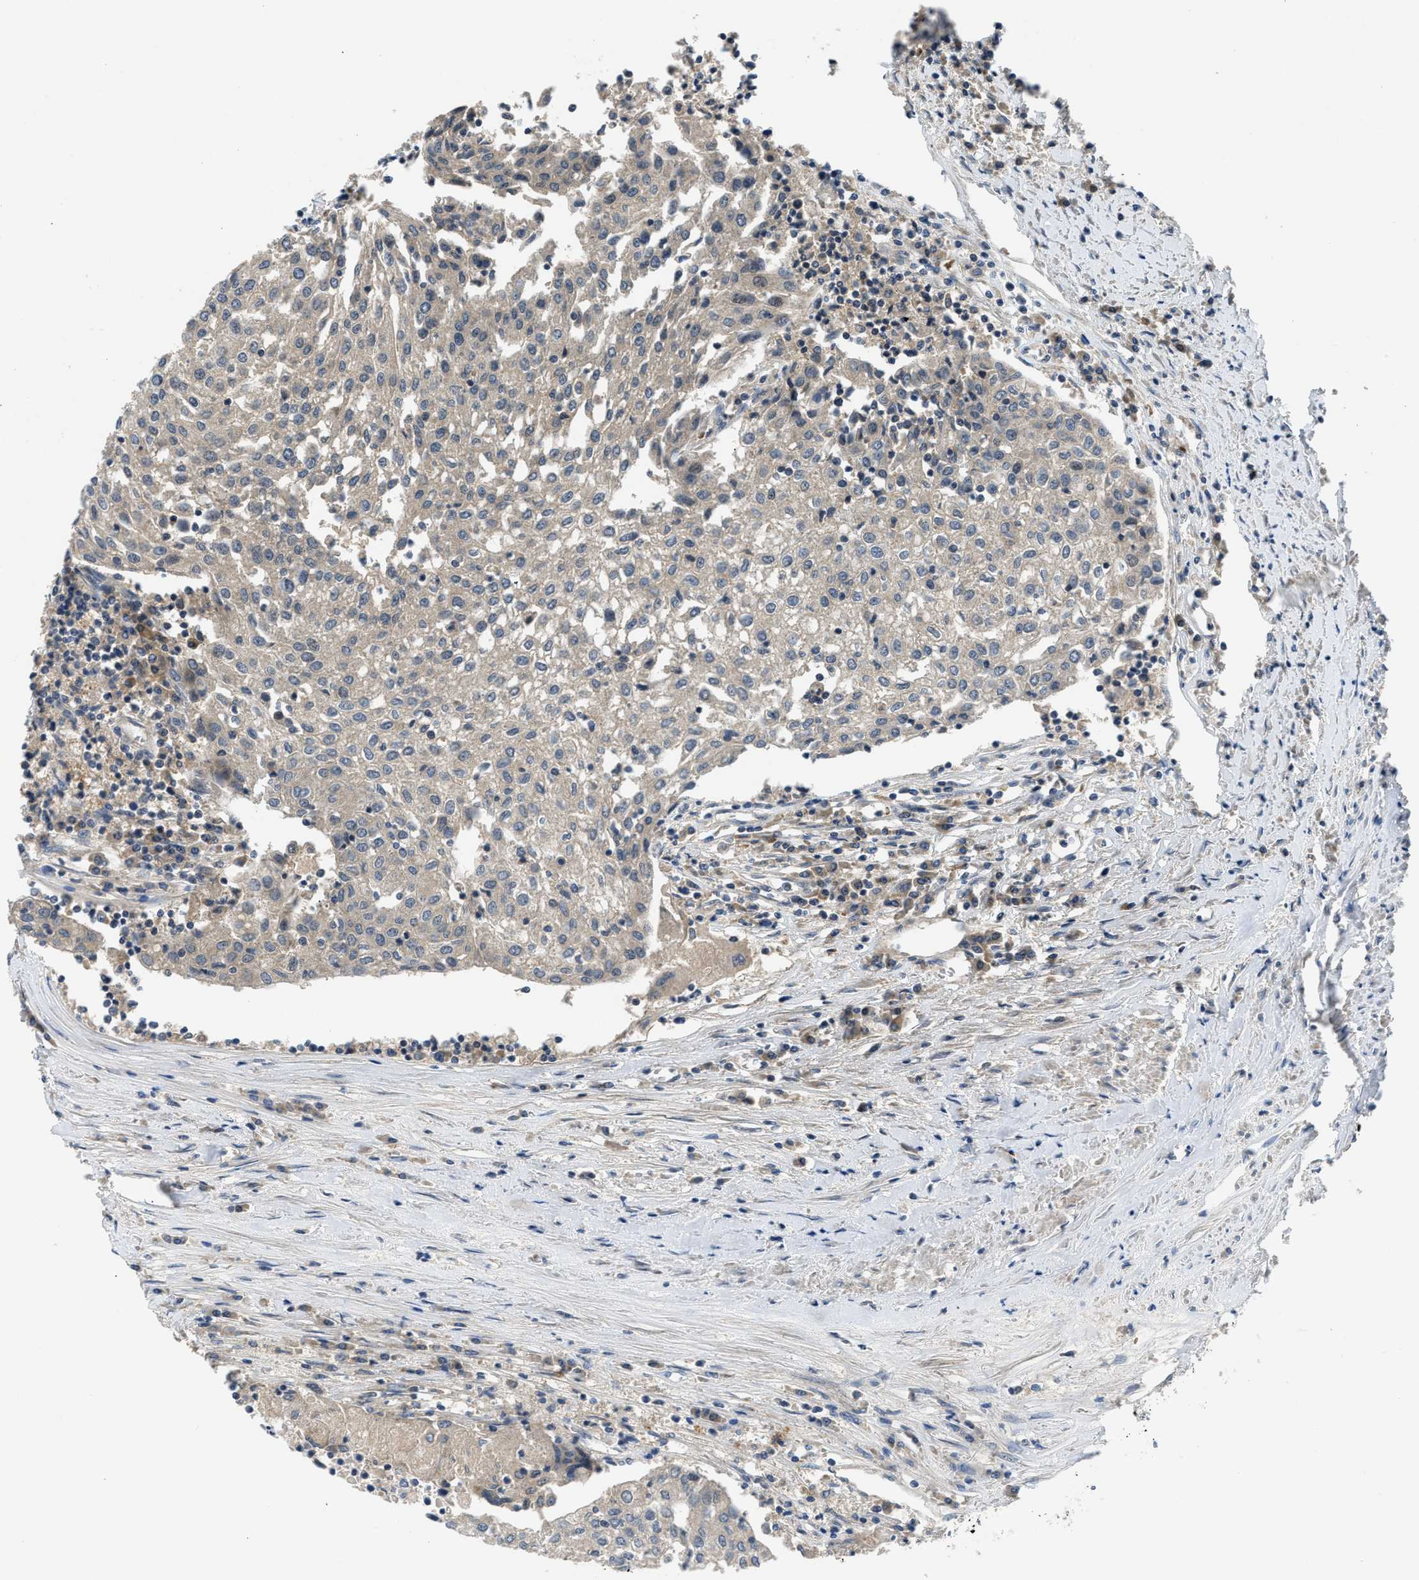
{"staining": {"intensity": "weak", "quantity": ">75%", "location": "cytoplasmic/membranous"}, "tissue": "urothelial cancer", "cell_type": "Tumor cells", "image_type": "cancer", "snomed": [{"axis": "morphology", "description": "Urothelial carcinoma, High grade"}, {"axis": "topography", "description": "Urinary bladder"}], "caption": "There is low levels of weak cytoplasmic/membranous staining in tumor cells of urothelial cancer, as demonstrated by immunohistochemical staining (brown color).", "gene": "PDE7A", "patient": {"sex": "female", "age": 85}}